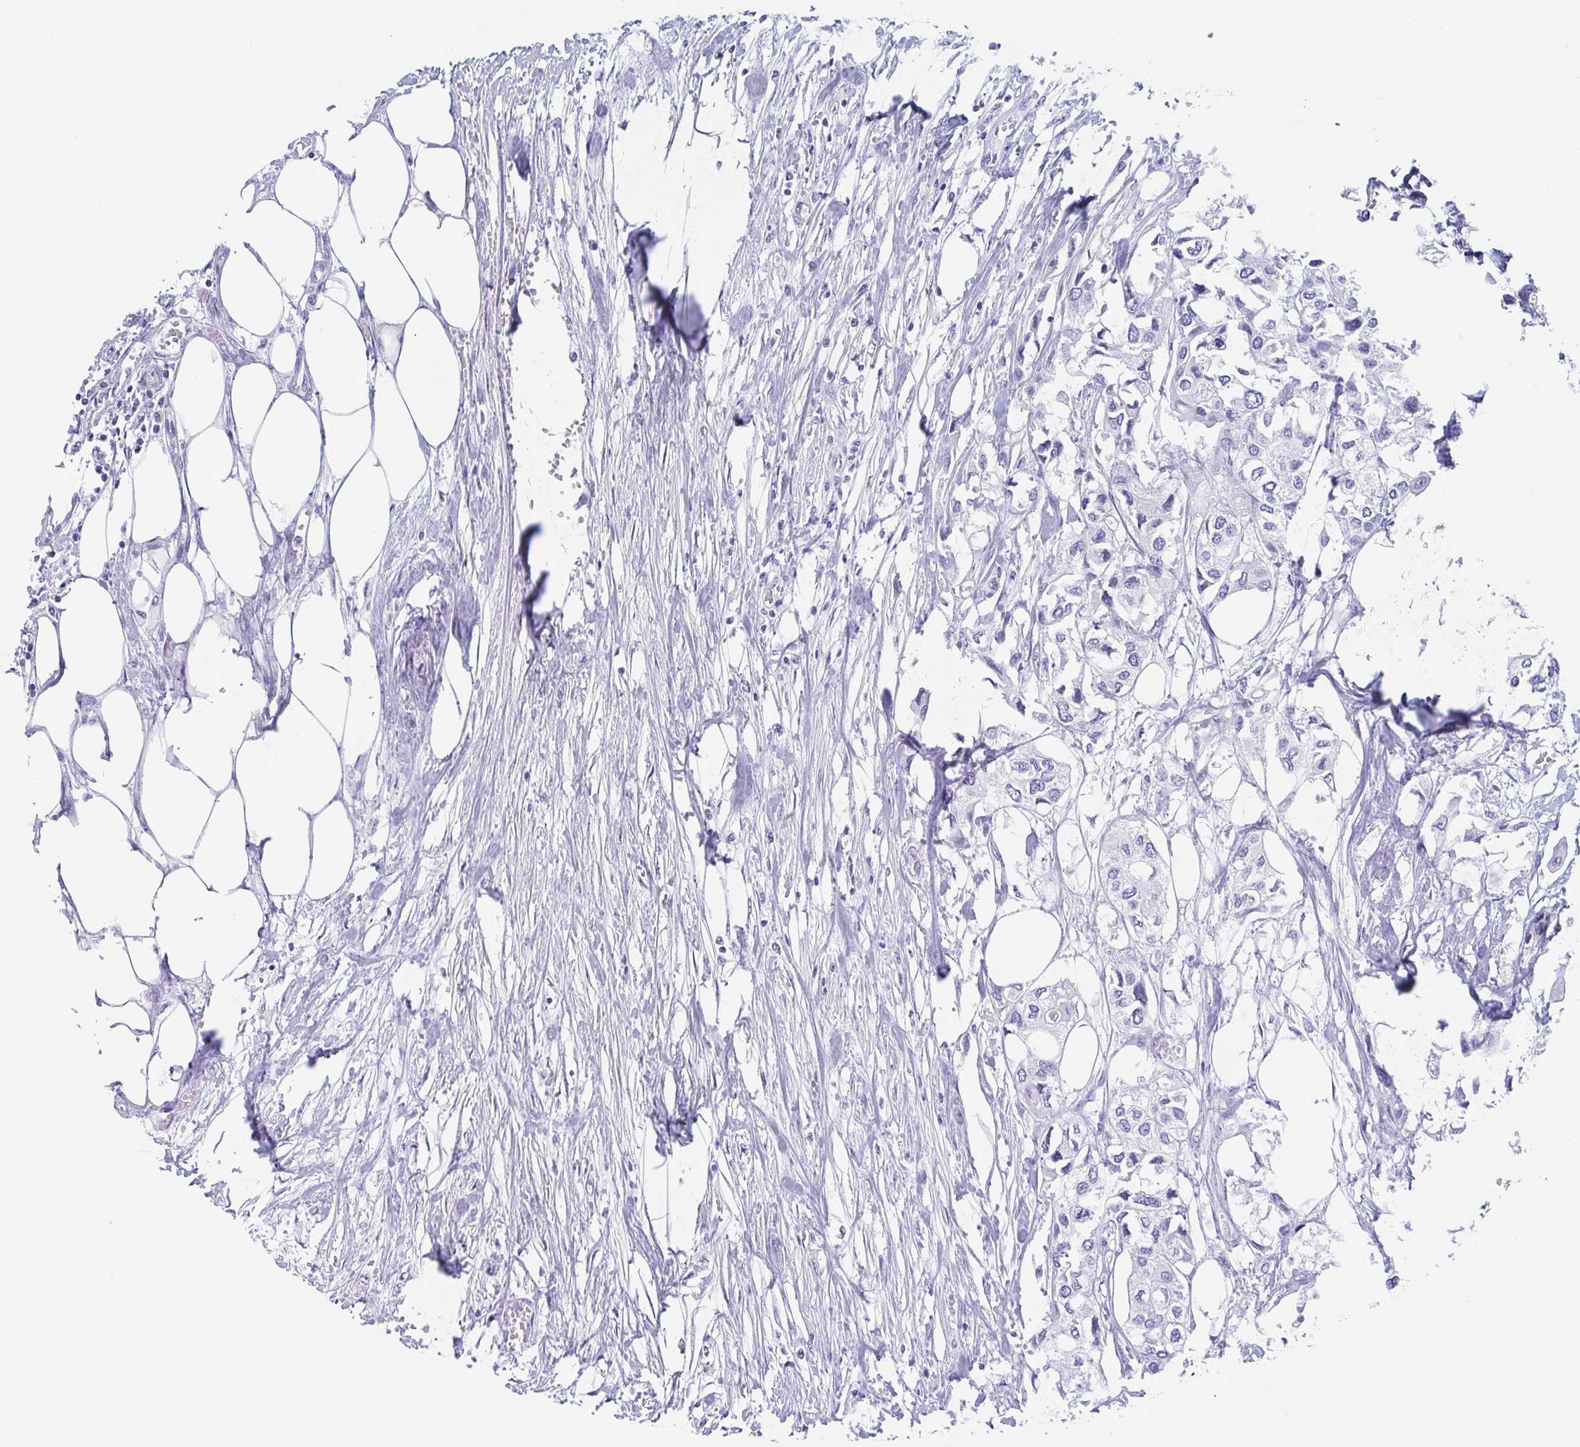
{"staining": {"intensity": "negative", "quantity": "none", "location": "none"}, "tissue": "urothelial cancer", "cell_type": "Tumor cells", "image_type": "cancer", "snomed": [{"axis": "morphology", "description": "Urothelial carcinoma, High grade"}, {"axis": "topography", "description": "Urinary bladder"}], "caption": "High-grade urothelial carcinoma was stained to show a protein in brown. There is no significant positivity in tumor cells.", "gene": "CDX4", "patient": {"sex": "male", "age": 64}}